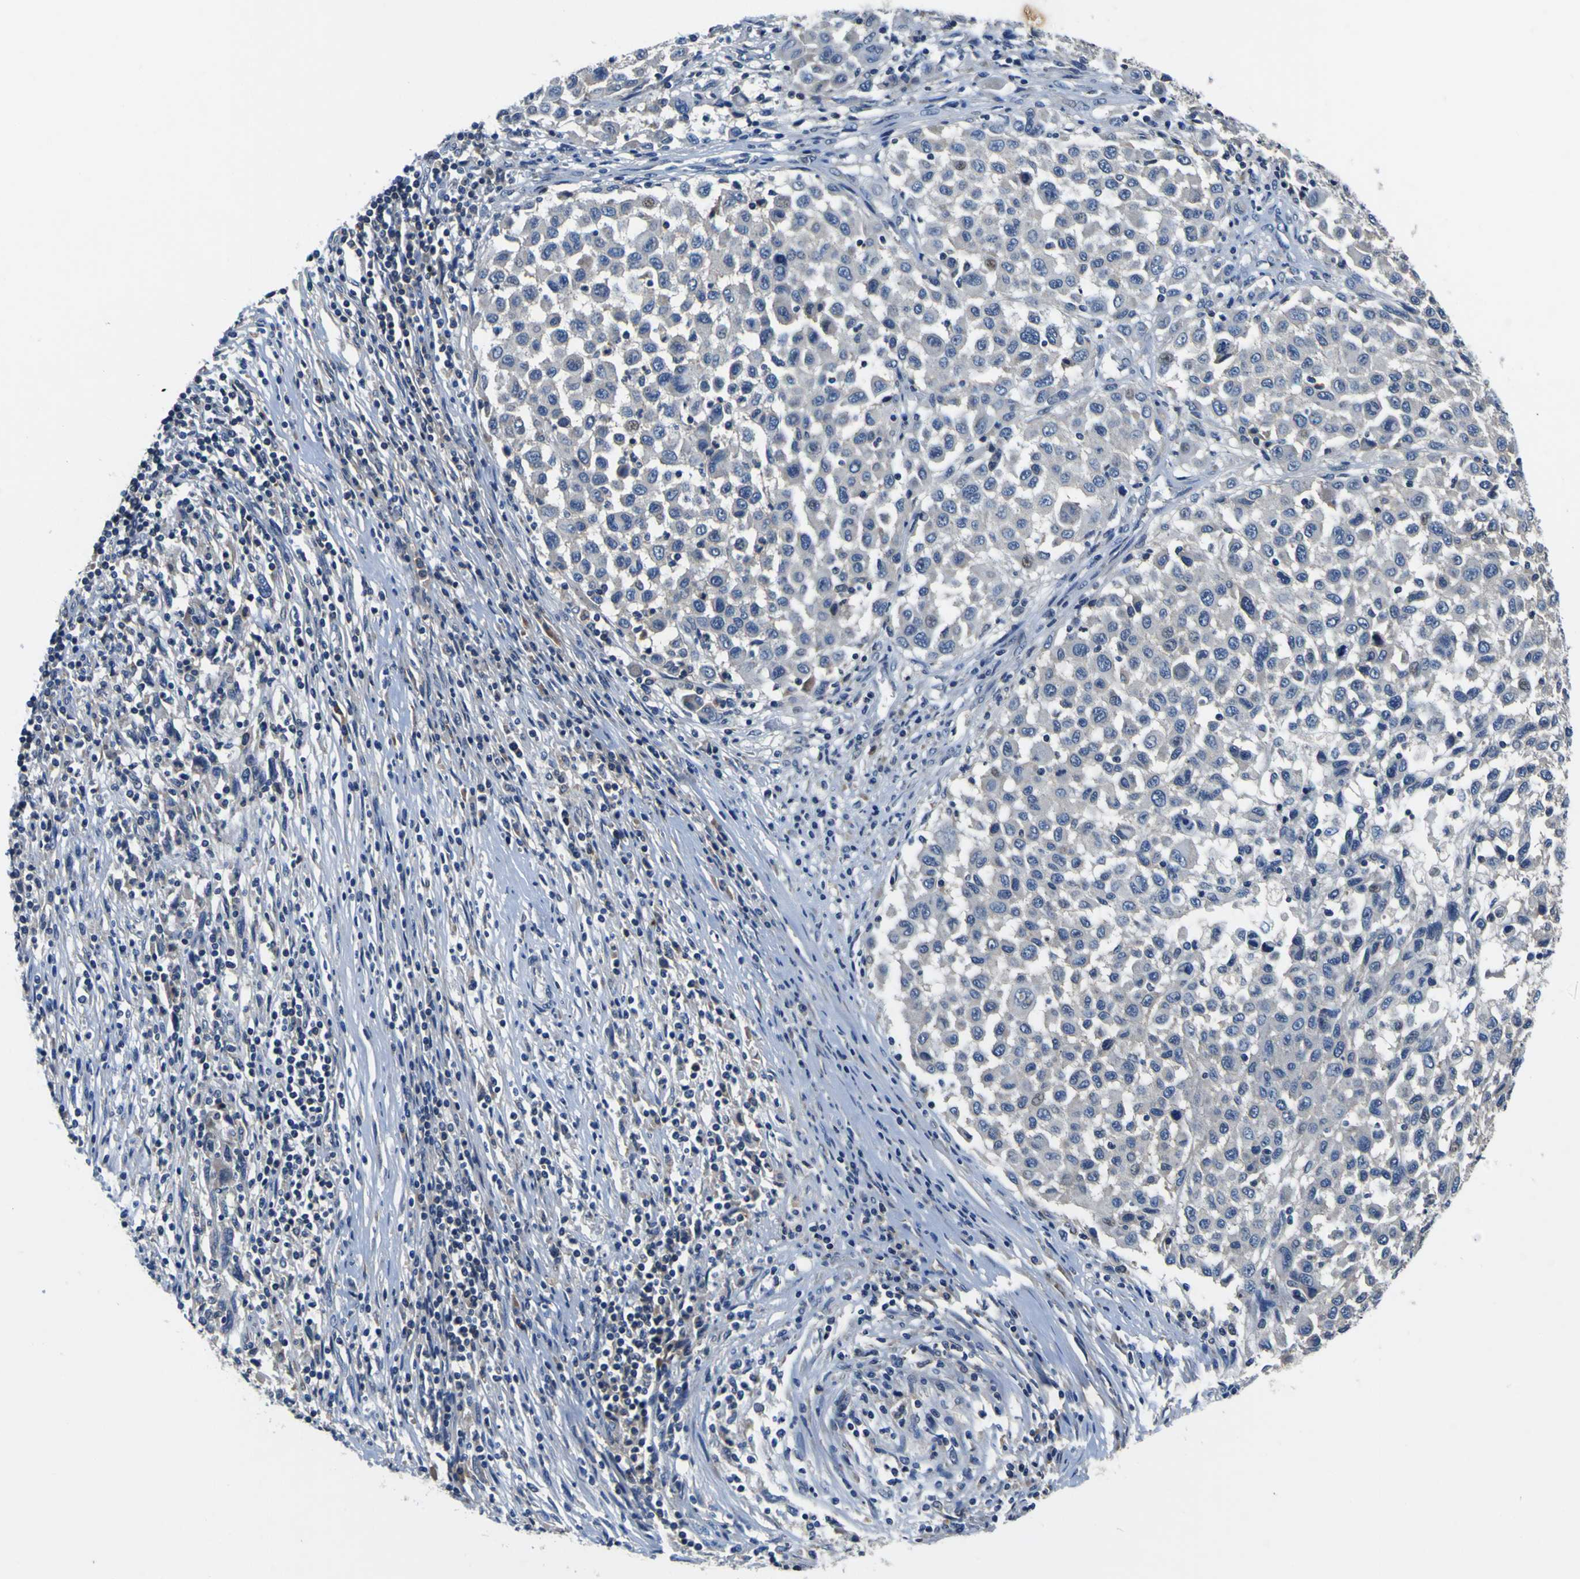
{"staining": {"intensity": "negative", "quantity": "none", "location": "none"}, "tissue": "melanoma", "cell_type": "Tumor cells", "image_type": "cancer", "snomed": [{"axis": "morphology", "description": "Malignant melanoma, Metastatic site"}, {"axis": "topography", "description": "Lymph node"}], "caption": "Tumor cells show no significant protein expression in malignant melanoma (metastatic site).", "gene": "EPHB4", "patient": {"sex": "male", "age": 61}}